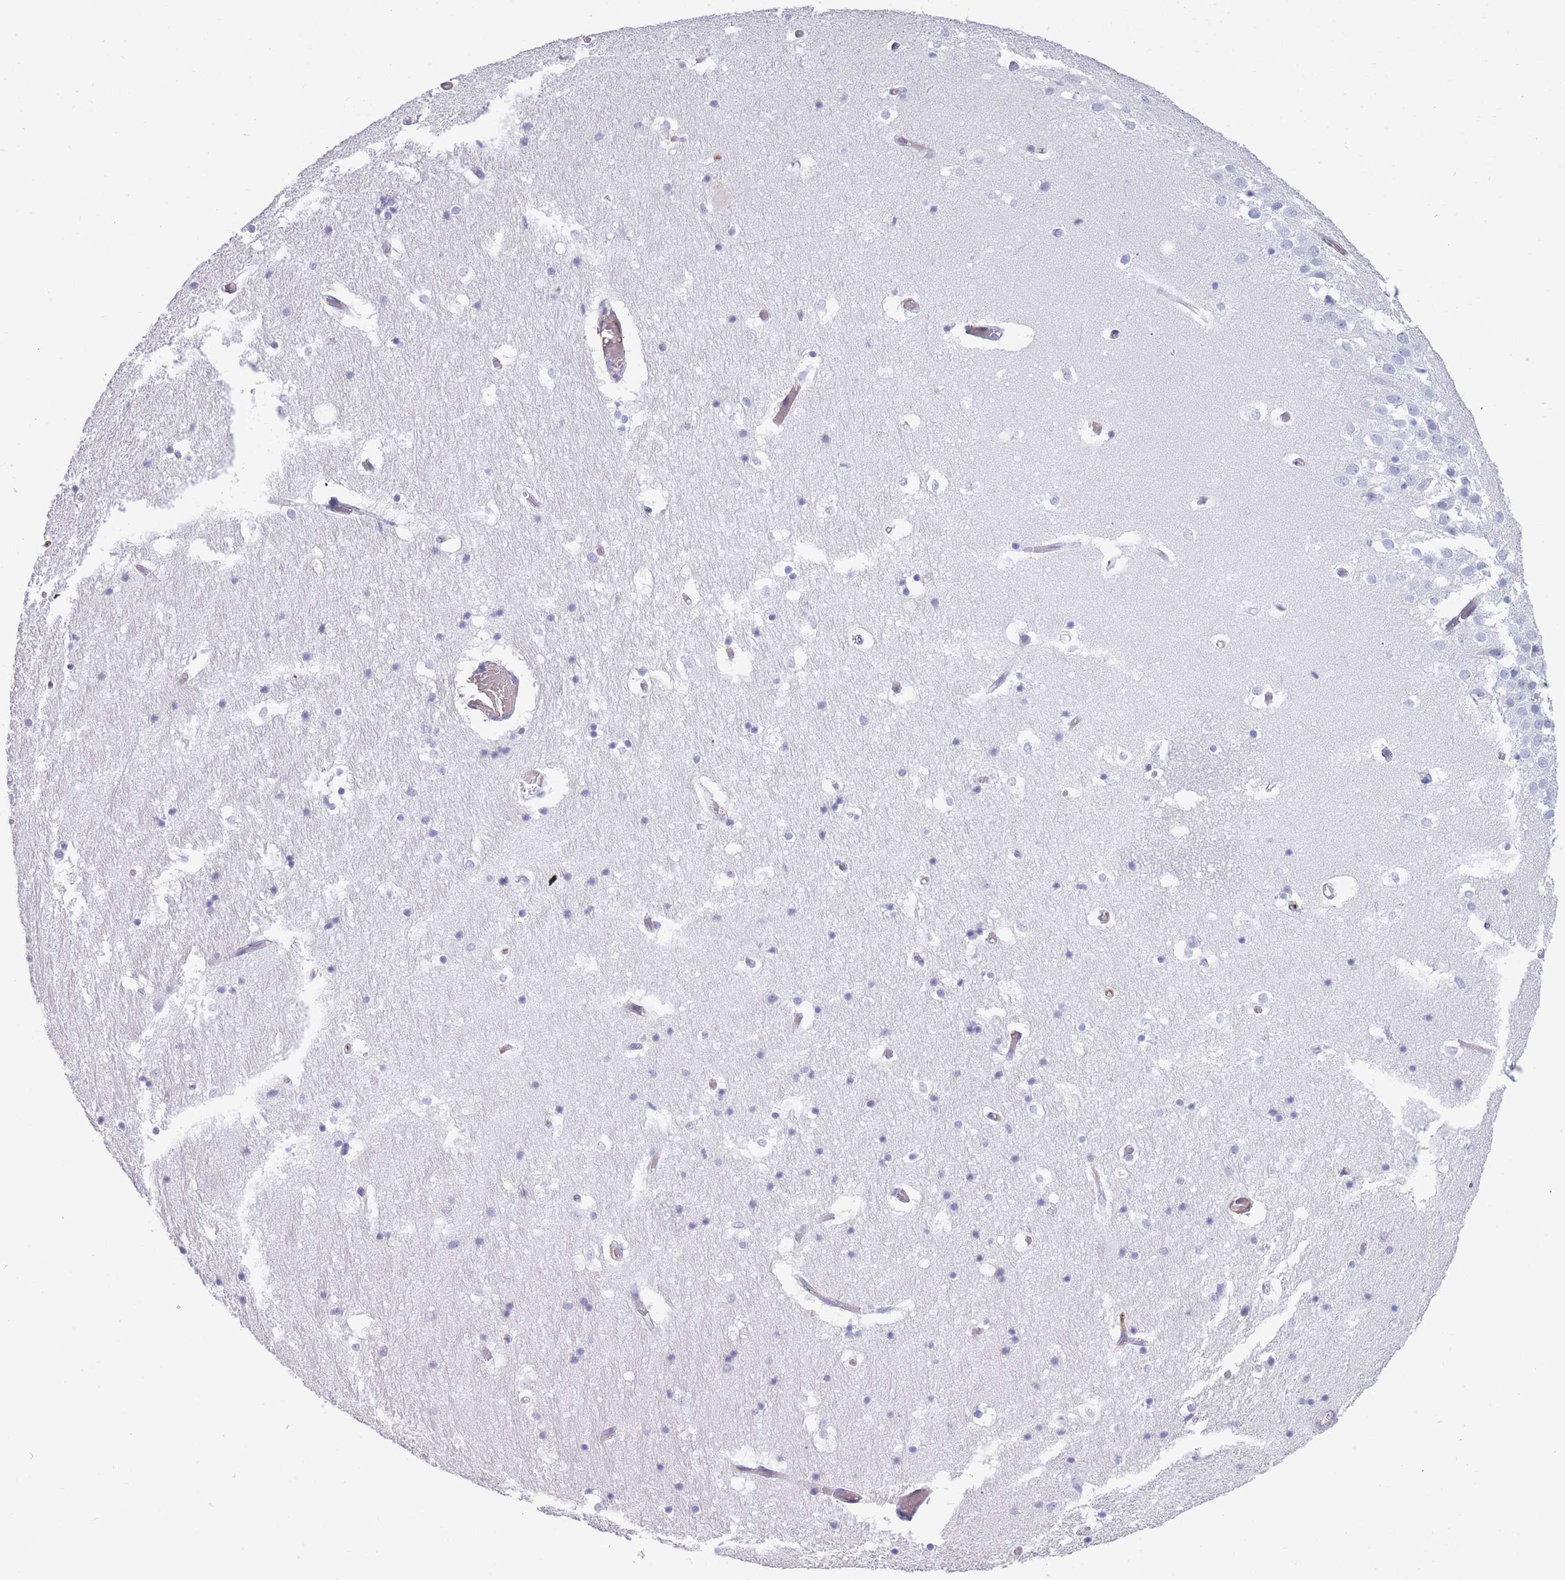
{"staining": {"intensity": "negative", "quantity": "none", "location": "none"}, "tissue": "hippocampus", "cell_type": "Glial cells", "image_type": "normal", "snomed": [{"axis": "morphology", "description": "Normal tissue, NOS"}, {"axis": "topography", "description": "Hippocampus"}], "caption": "An IHC micrograph of unremarkable hippocampus is shown. There is no staining in glial cells of hippocampus.", "gene": "TNFSF11", "patient": {"sex": "female", "age": 52}}